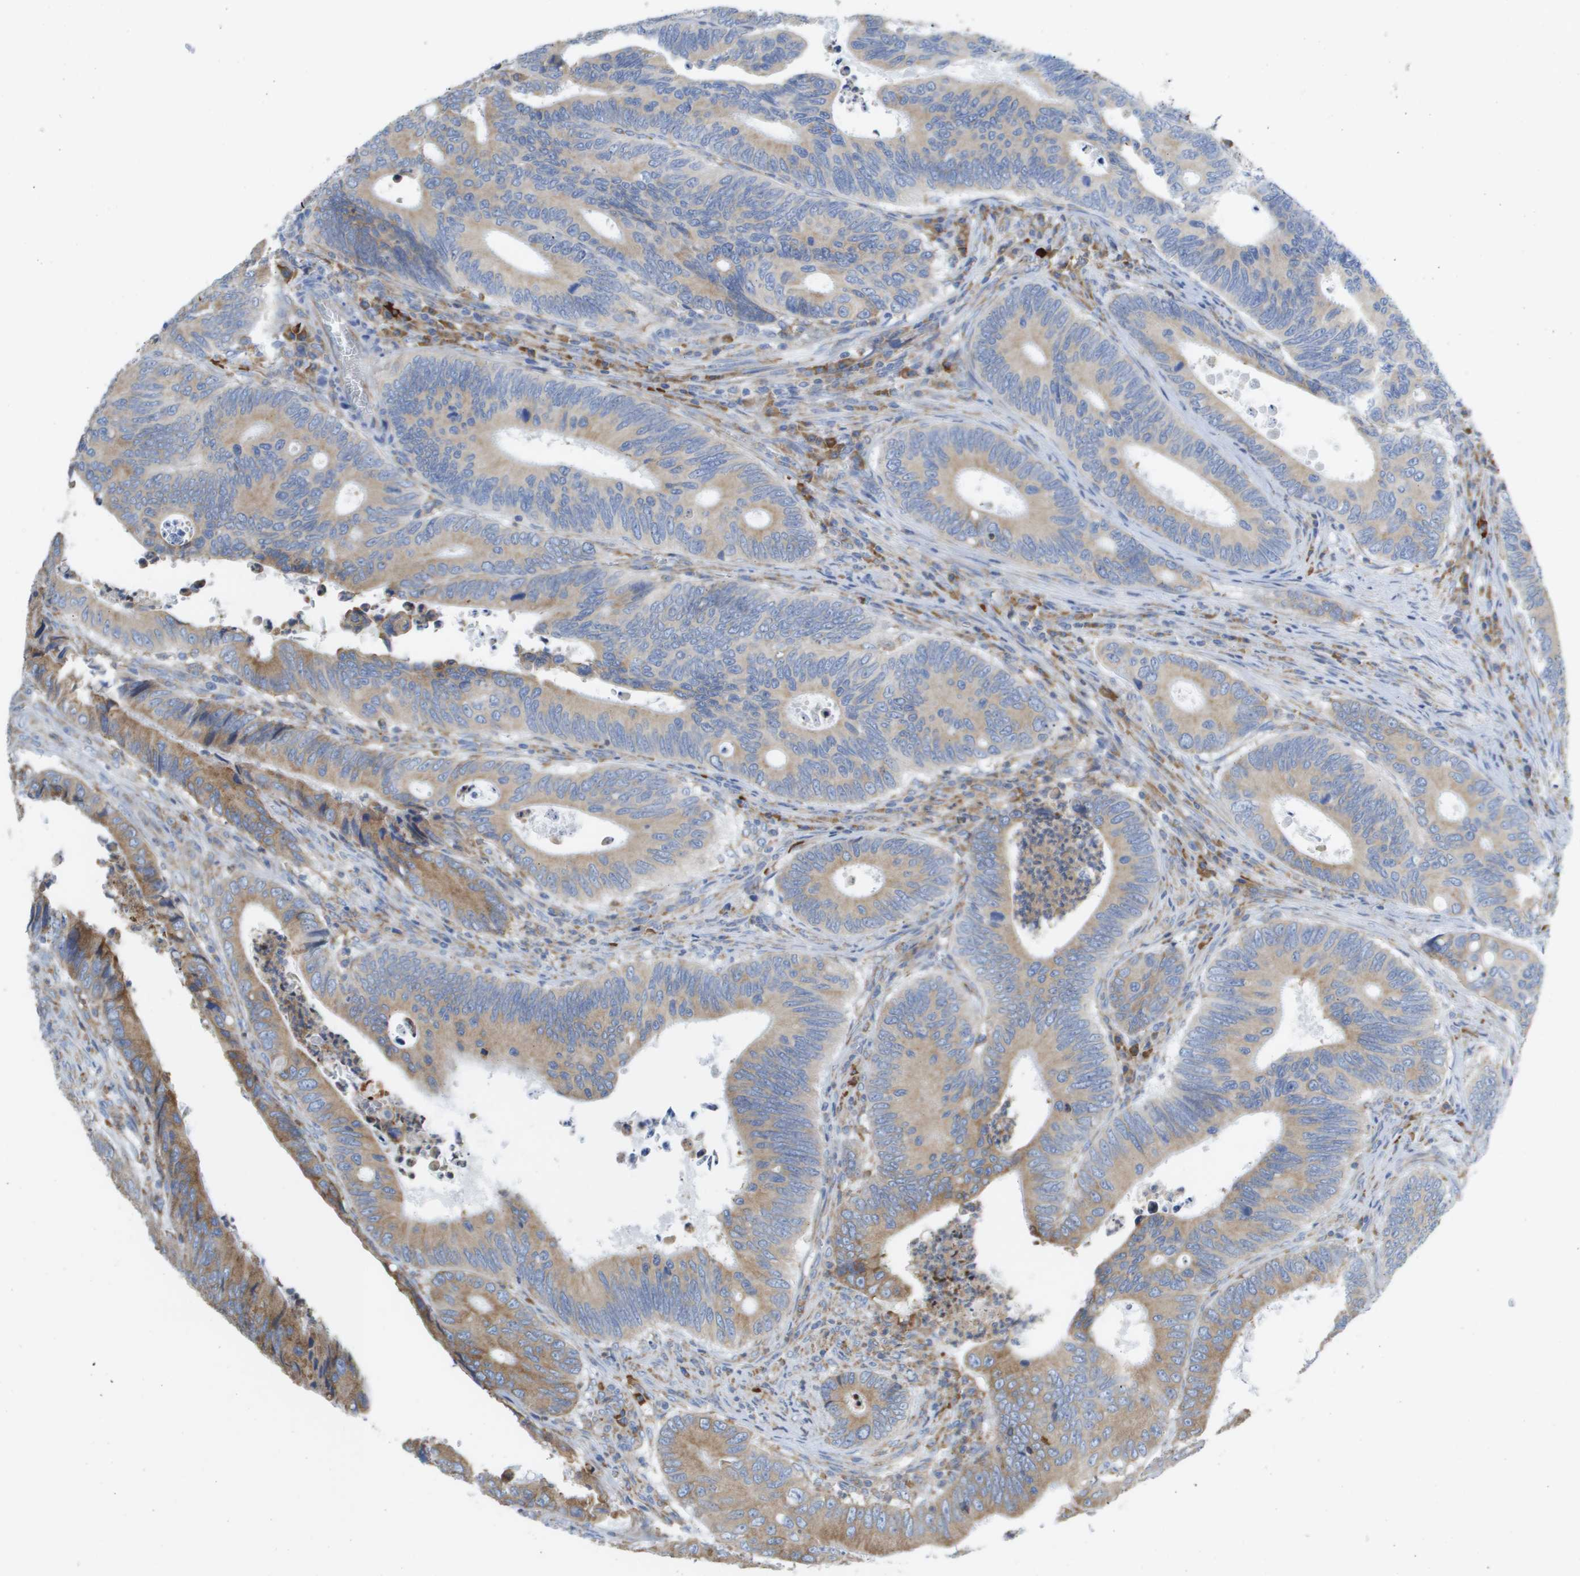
{"staining": {"intensity": "weak", "quantity": ">75%", "location": "cytoplasmic/membranous"}, "tissue": "colorectal cancer", "cell_type": "Tumor cells", "image_type": "cancer", "snomed": [{"axis": "morphology", "description": "Inflammation, NOS"}, {"axis": "morphology", "description": "Adenocarcinoma, NOS"}, {"axis": "topography", "description": "Colon"}], "caption": "IHC of colorectal cancer (adenocarcinoma) displays low levels of weak cytoplasmic/membranous expression in approximately >75% of tumor cells.", "gene": "SDR42E1", "patient": {"sex": "male", "age": 72}}